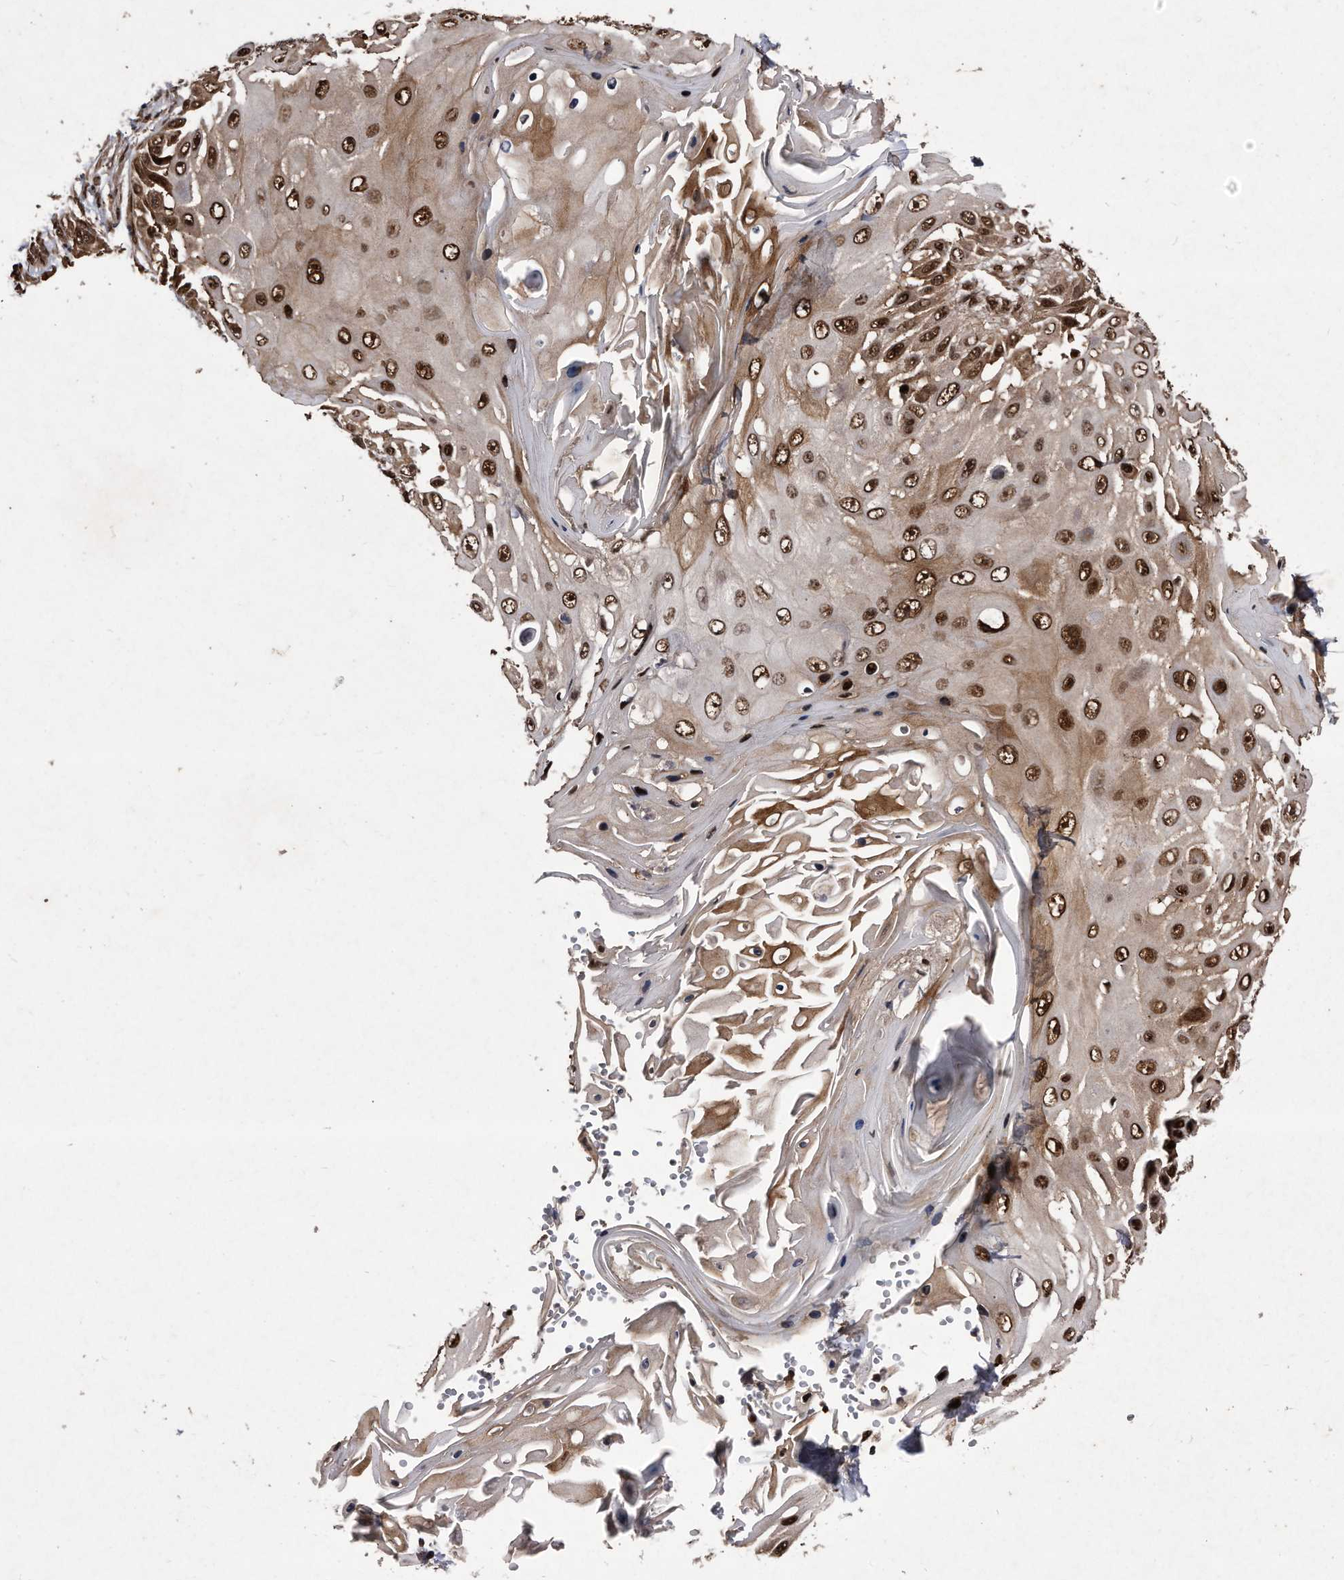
{"staining": {"intensity": "moderate", "quantity": ">75%", "location": "nuclear"}, "tissue": "skin cancer", "cell_type": "Tumor cells", "image_type": "cancer", "snomed": [{"axis": "morphology", "description": "Squamous cell carcinoma, NOS"}, {"axis": "topography", "description": "Skin"}], "caption": "Immunohistochemical staining of human skin cancer (squamous cell carcinoma) displays medium levels of moderate nuclear expression in approximately >75% of tumor cells.", "gene": "RAD23B", "patient": {"sex": "female", "age": 44}}